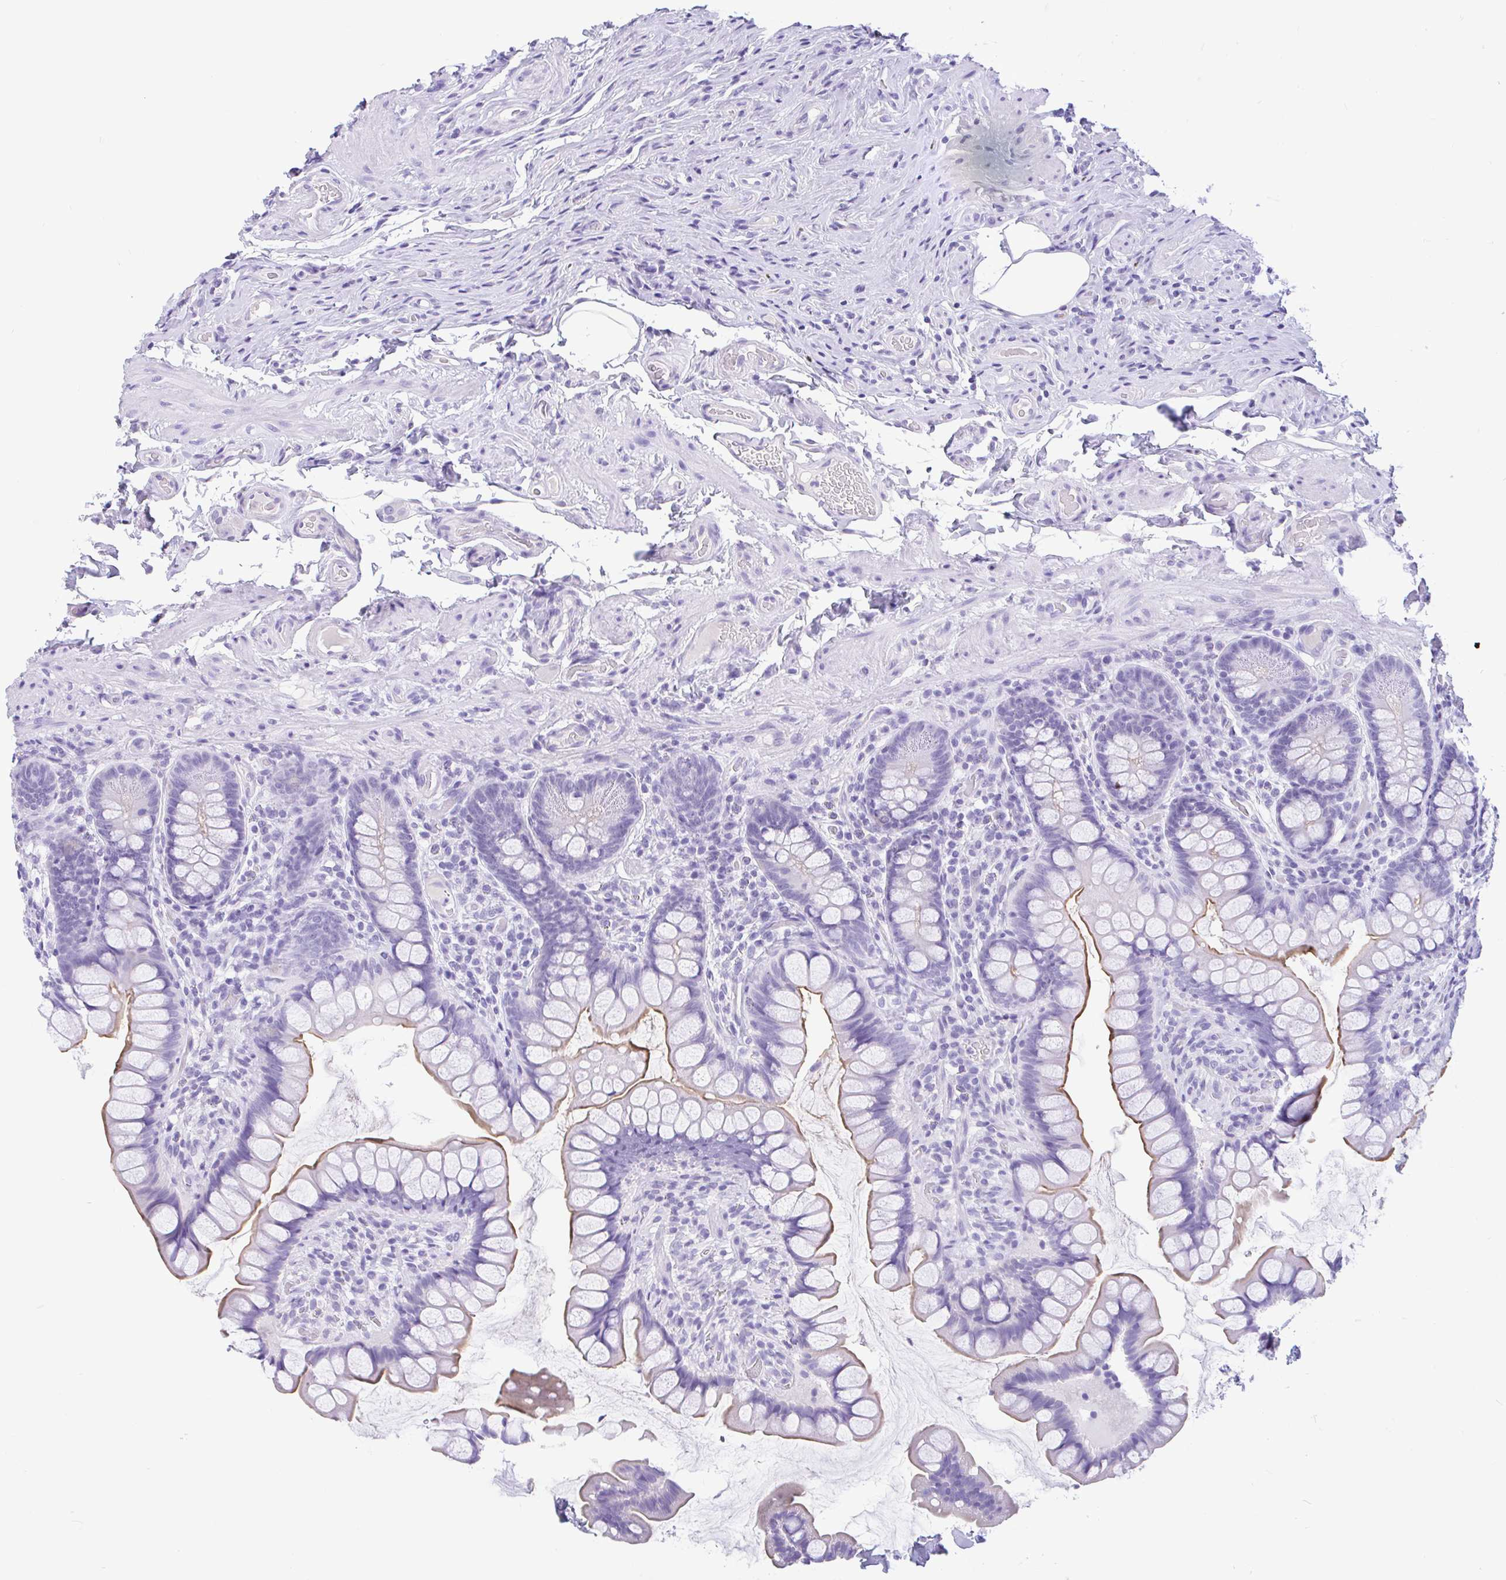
{"staining": {"intensity": "moderate", "quantity": "25%-75%", "location": "cytoplasmic/membranous"}, "tissue": "small intestine", "cell_type": "Glandular cells", "image_type": "normal", "snomed": [{"axis": "morphology", "description": "Normal tissue, NOS"}, {"axis": "topography", "description": "Small intestine"}], "caption": "Immunohistochemical staining of benign human small intestine shows medium levels of moderate cytoplasmic/membranous positivity in about 25%-75% of glandular cells. The staining was performed using DAB (3,3'-diaminobenzidine), with brown indicating positive protein expression. Nuclei are stained blue with hematoxylin.", "gene": "ZNF319", "patient": {"sex": "male", "age": 70}}